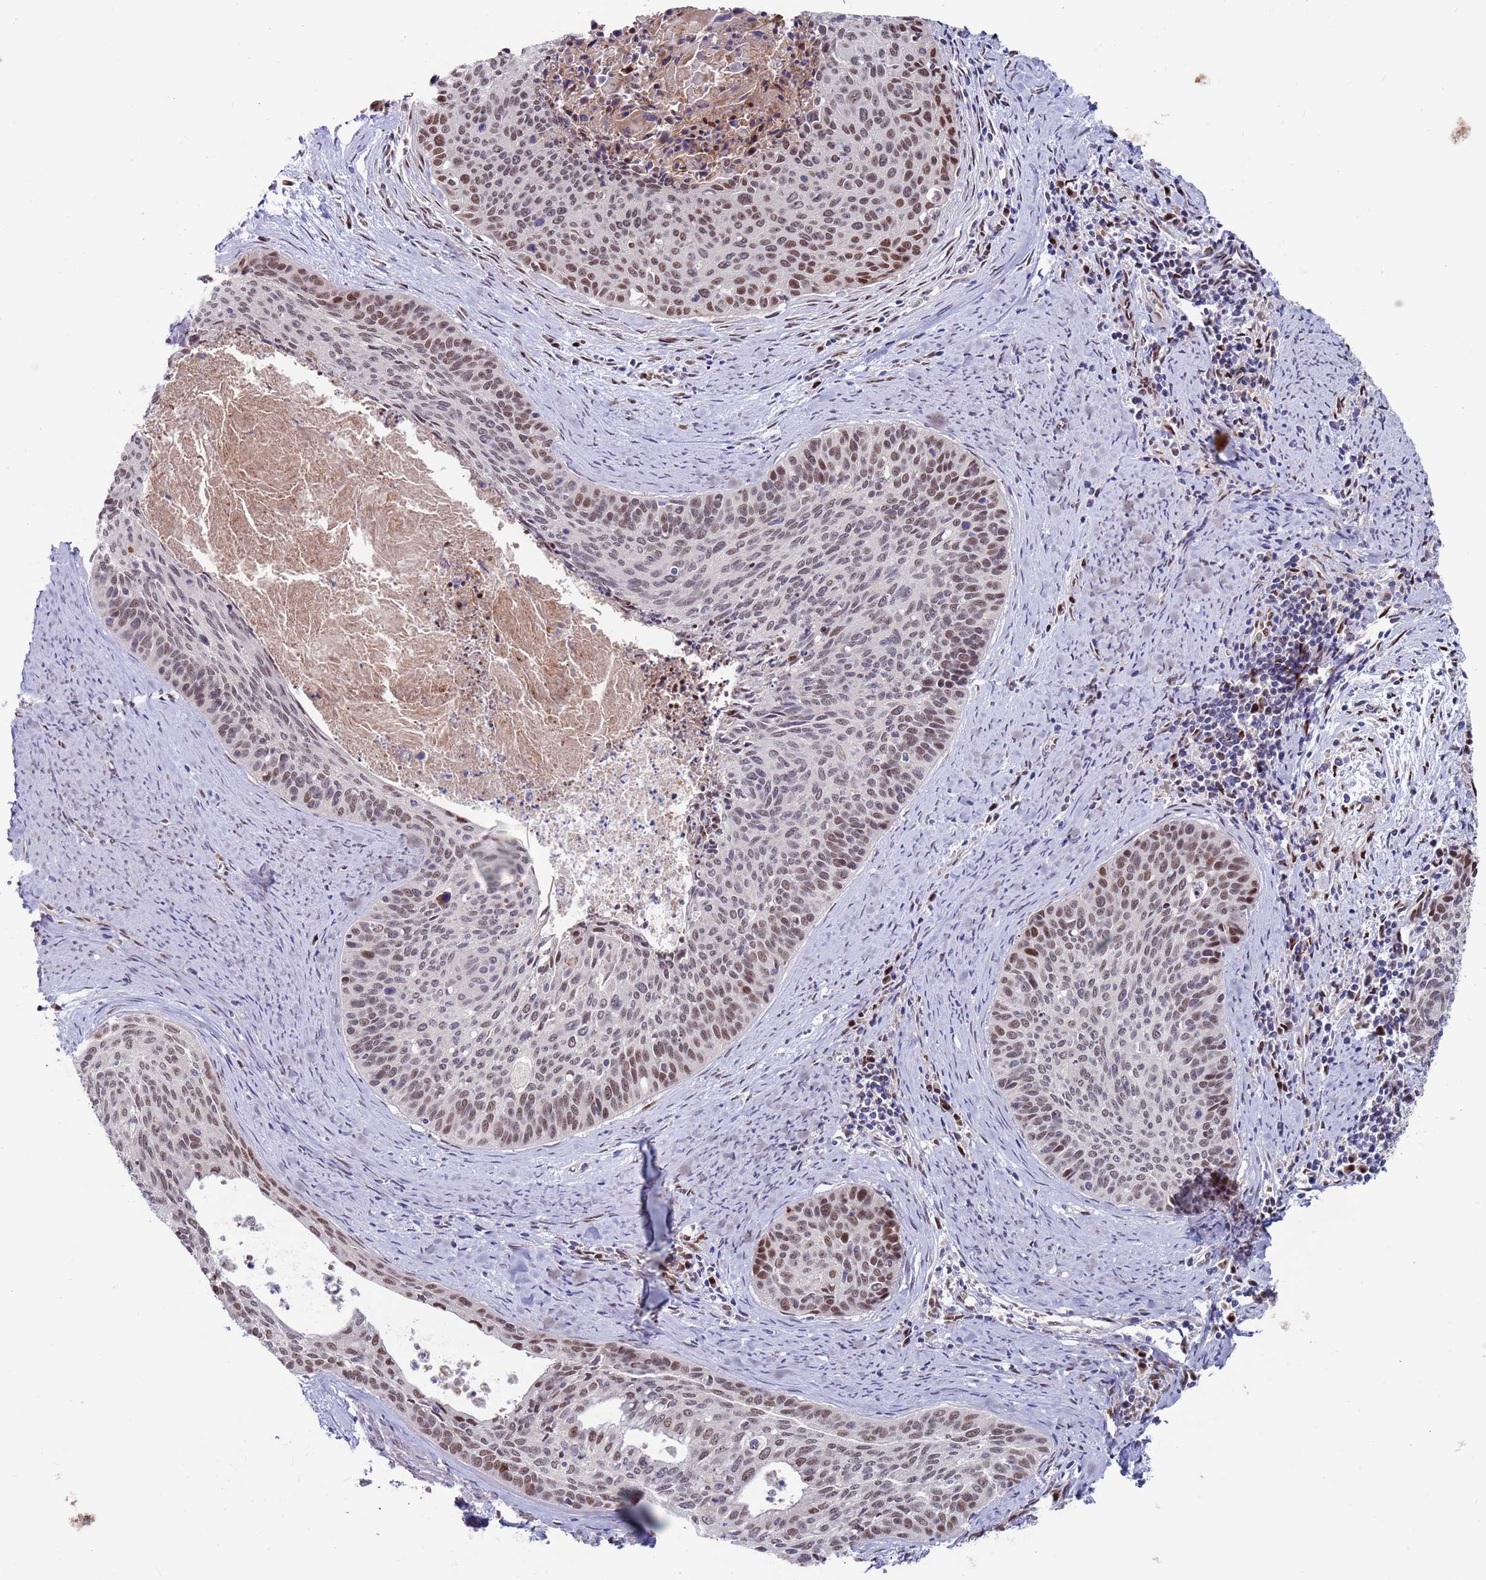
{"staining": {"intensity": "moderate", "quantity": ">75%", "location": "nuclear"}, "tissue": "cervical cancer", "cell_type": "Tumor cells", "image_type": "cancer", "snomed": [{"axis": "morphology", "description": "Squamous cell carcinoma, NOS"}, {"axis": "topography", "description": "Cervix"}], "caption": "Human cervical cancer (squamous cell carcinoma) stained for a protein (brown) exhibits moderate nuclear positive positivity in about >75% of tumor cells.", "gene": "FBXO27", "patient": {"sex": "female", "age": 55}}